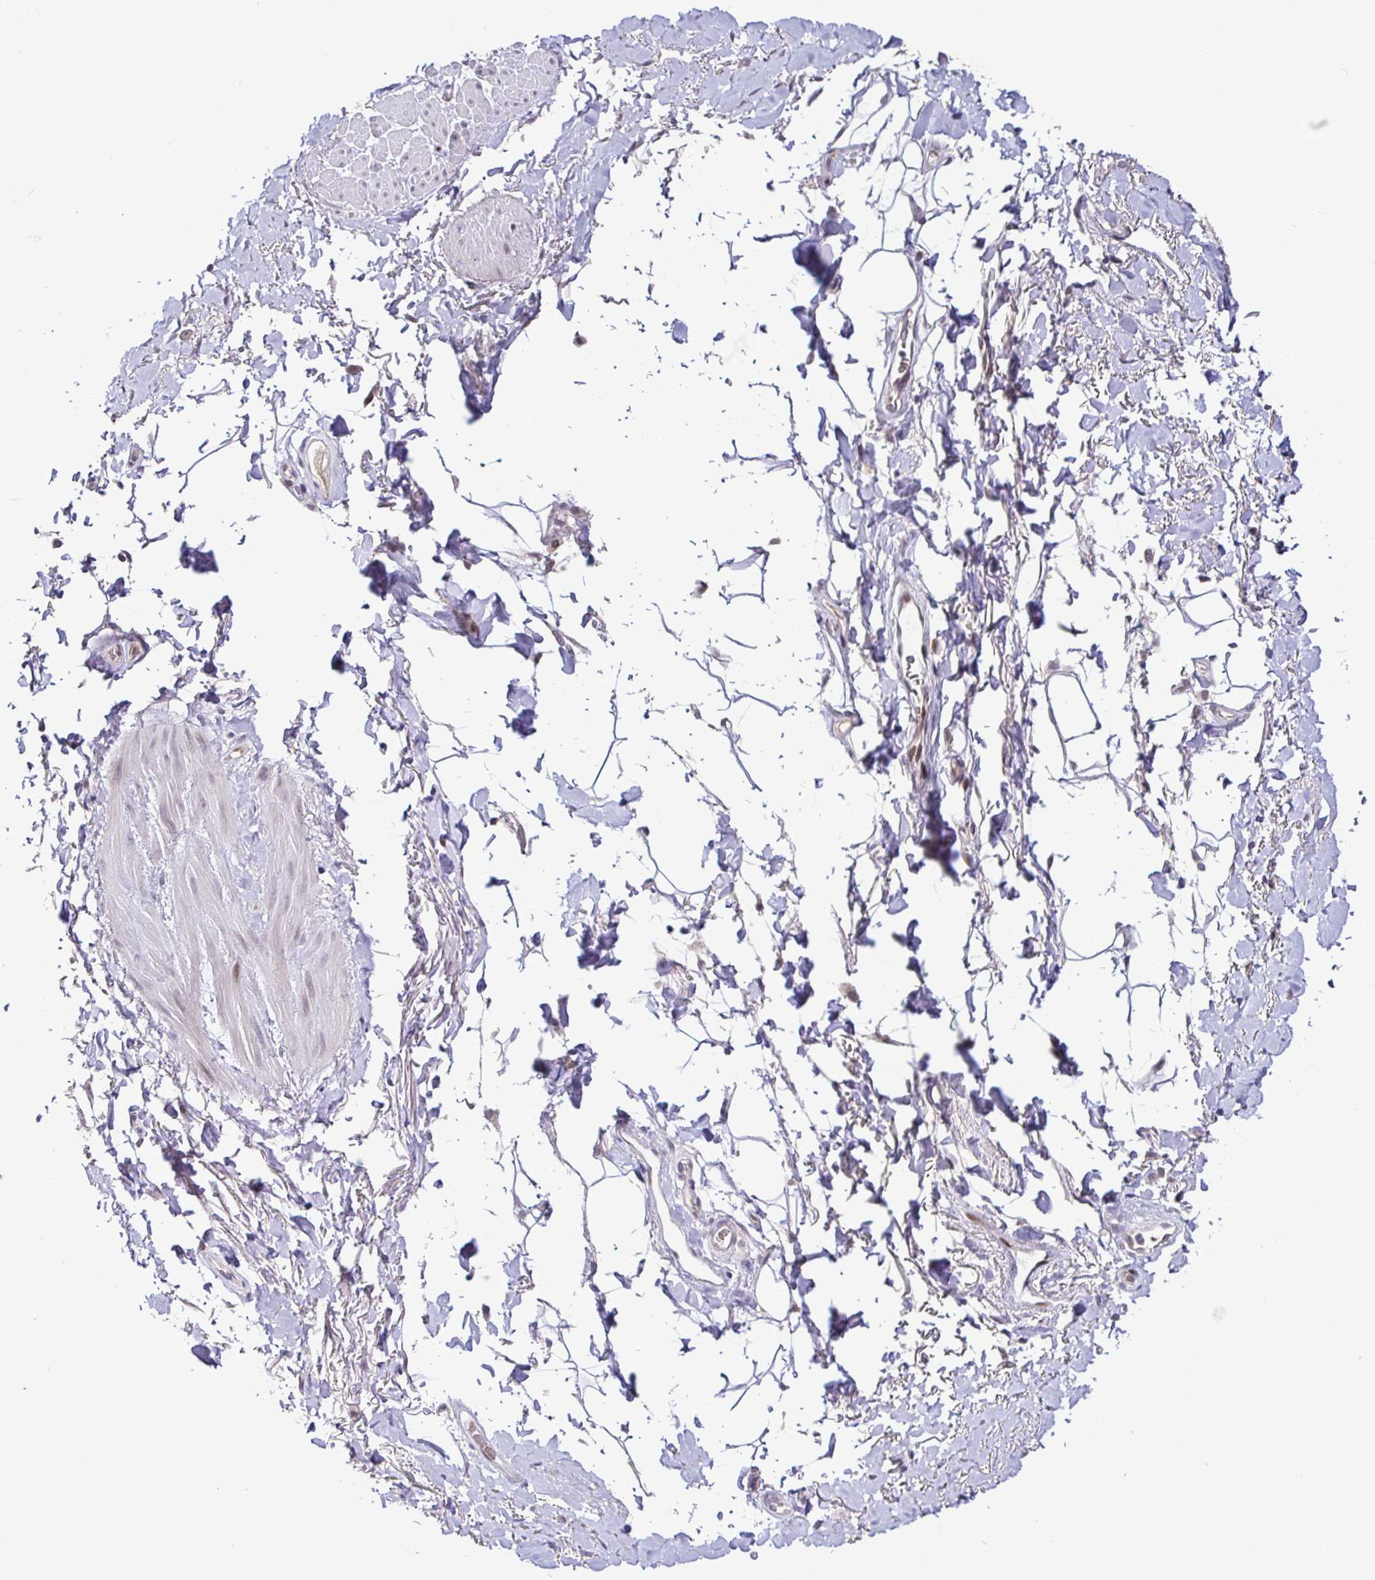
{"staining": {"intensity": "negative", "quantity": "none", "location": "none"}, "tissue": "adipose tissue", "cell_type": "Adipocytes", "image_type": "normal", "snomed": [{"axis": "morphology", "description": "Normal tissue, NOS"}, {"axis": "topography", "description": "Anal"}, {"axis": "topography", "description": "Peripheral nerve tissue"}], "caption": "There is no significant staining in adipocytes of adipose tissue. (DAB (3,3'-diaminobenzidine) IHC, high magnification).", "gene": "NUP188", "patient": {"sex": "male", "age": 53}}